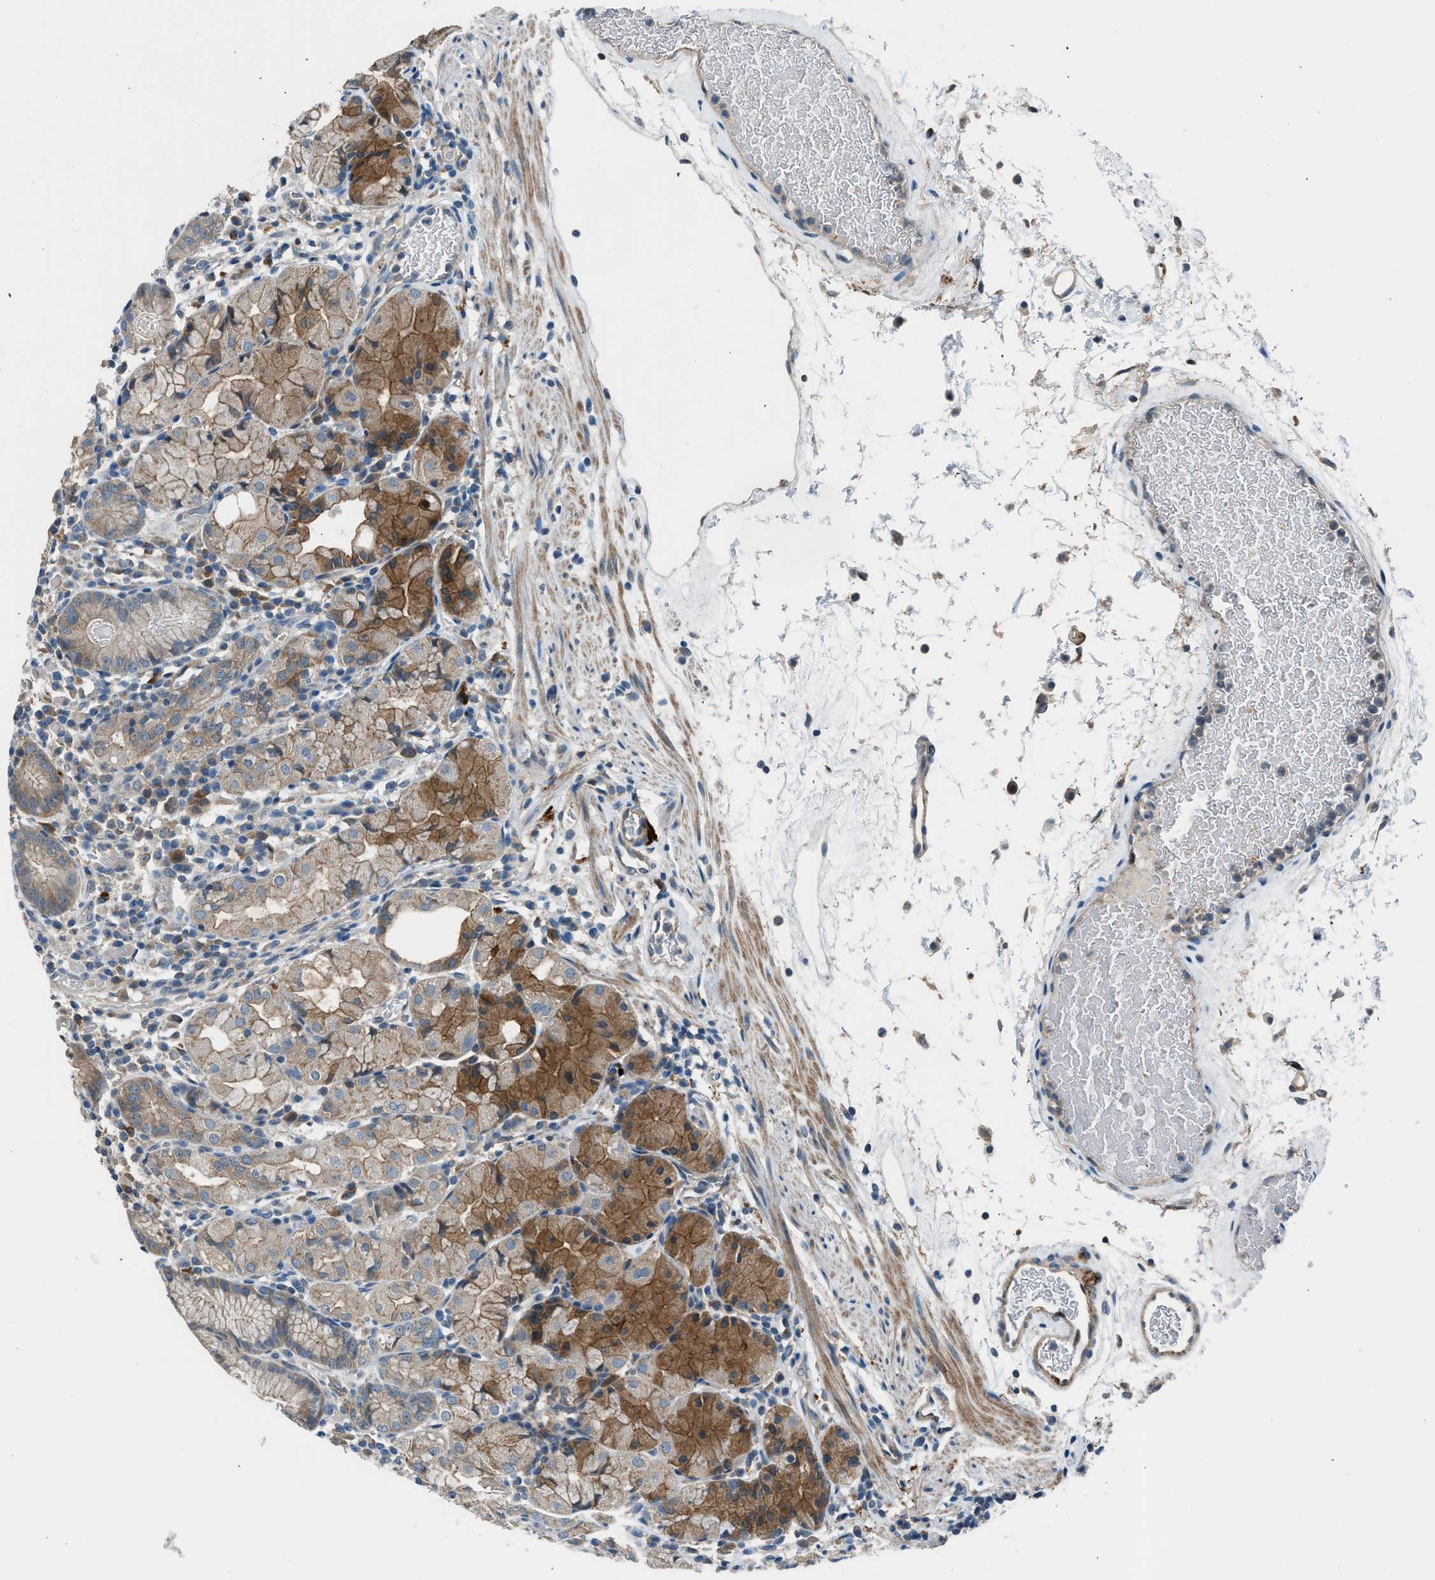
{"staining": {"intensity": "moderate", "quantity": "25%-75%", "location": "cytoplasmic/membranous"}, "tissue": "stomach", "cell_type": "Glandular cells", "image_type": "normal", "snomed": [{"axis": "morphology", "description": "Normal tissue, NOS"}, {"axis": "topography", "description": "Stomach"}, {"axis": "topography", "description": "Stomach, lower"}], "caption": "Stomach was stained to show a protein in brown. There is medium levels of moderate cytoplasmic/membranous positivity in about 25%-75% of glandular cells.", "gene": "LMLN", "patient": {"sex": "female", "age": 75}}